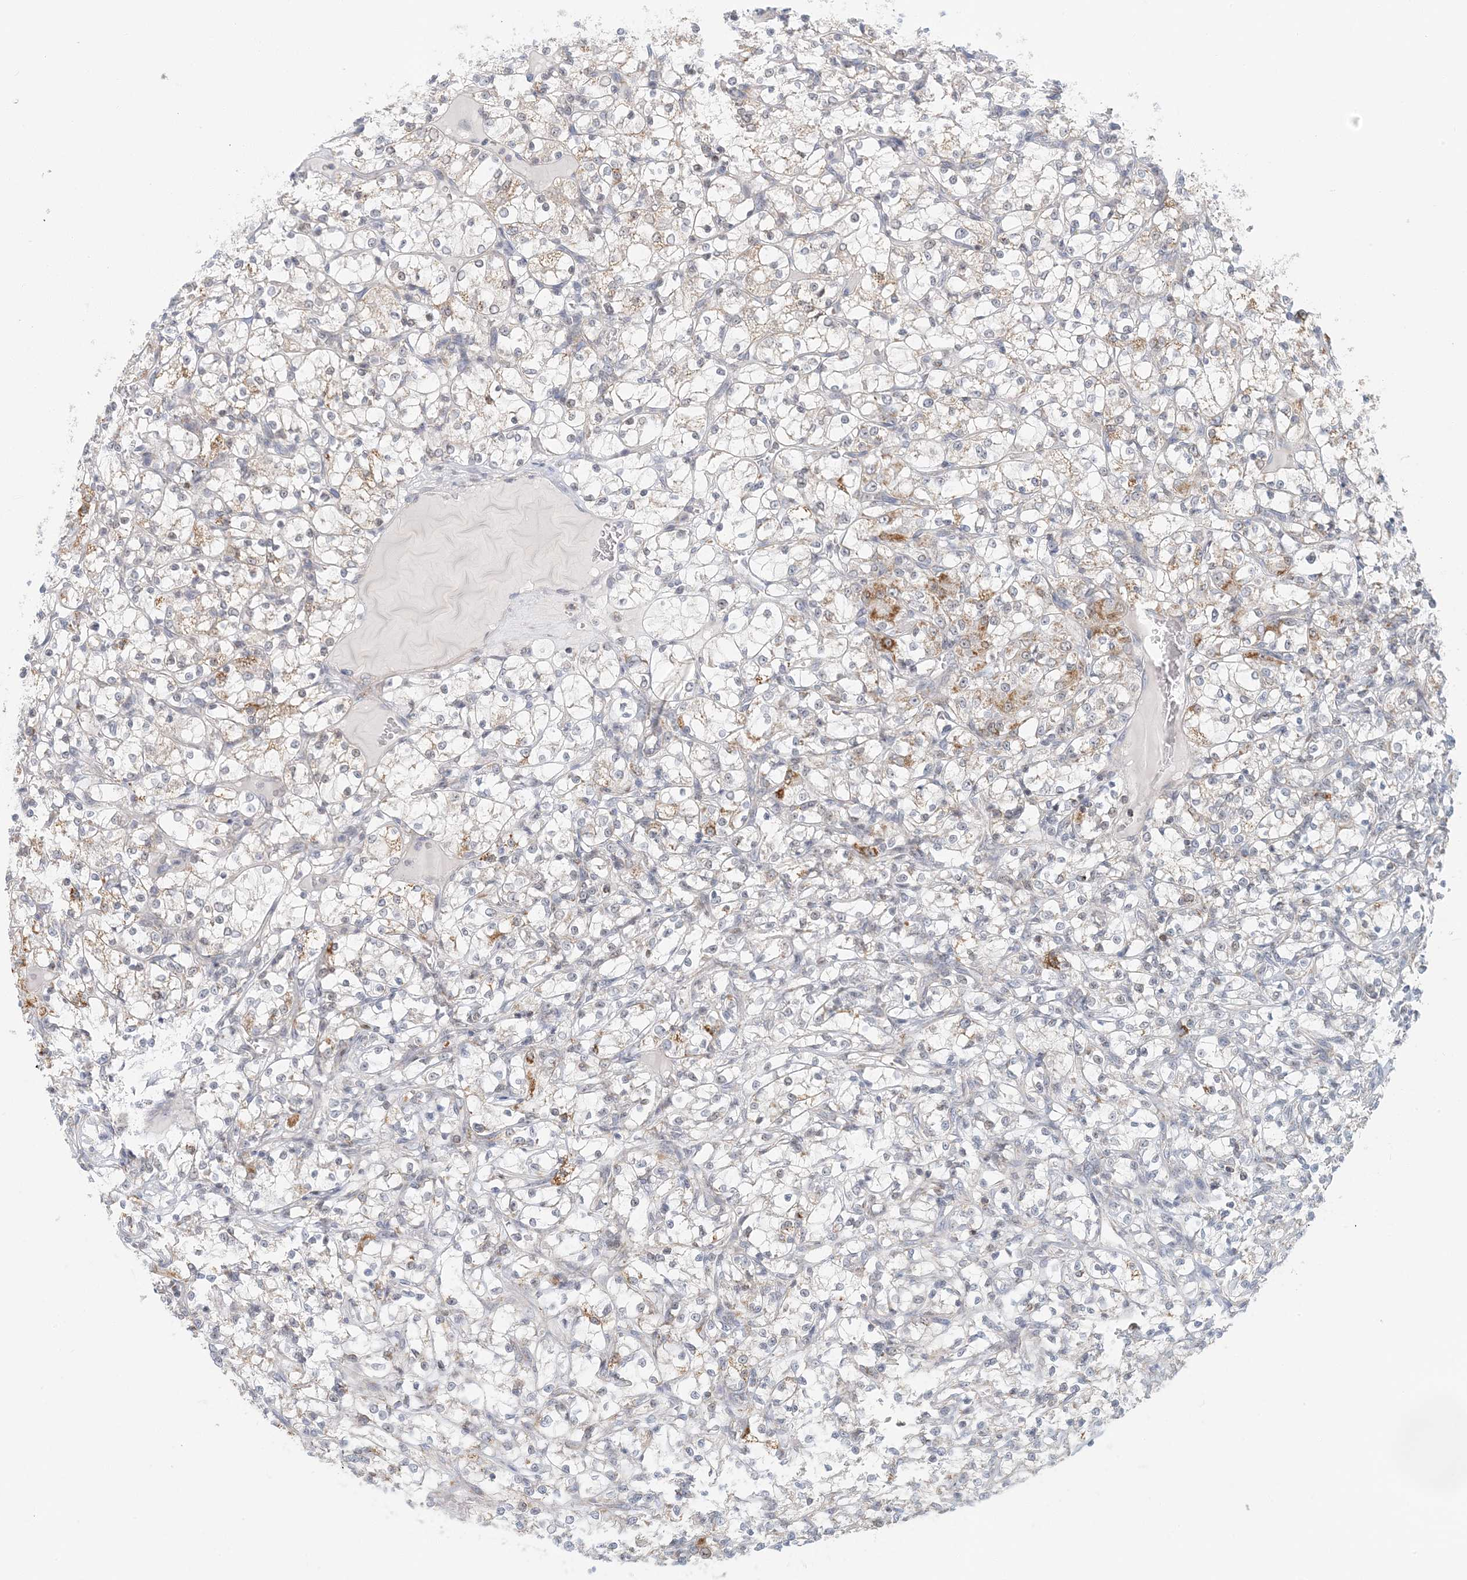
{"staining": {"intensity": "moderate", "quantity": "<25%", "location": "cytoplasmic/membranous"}, "tissue": "renal cancer", "cell_type": "Tumor cells", "image_type": "cancer", "snomed": [{"axis": "morphology", "description": "Adenocarcinoma, NOS"}, {"axis": "topography", "description": "Kidney"}], "caption": "A brown stain labels moderate cytoplasmic/membranous positivity of a protein in adenocarcinoma (renal) tumor cells. (brown staining indicates protein expression, while blue staining denotes nuclei).", "gene": "BDH1", "patient": {"sex": "female", "age": 69}}